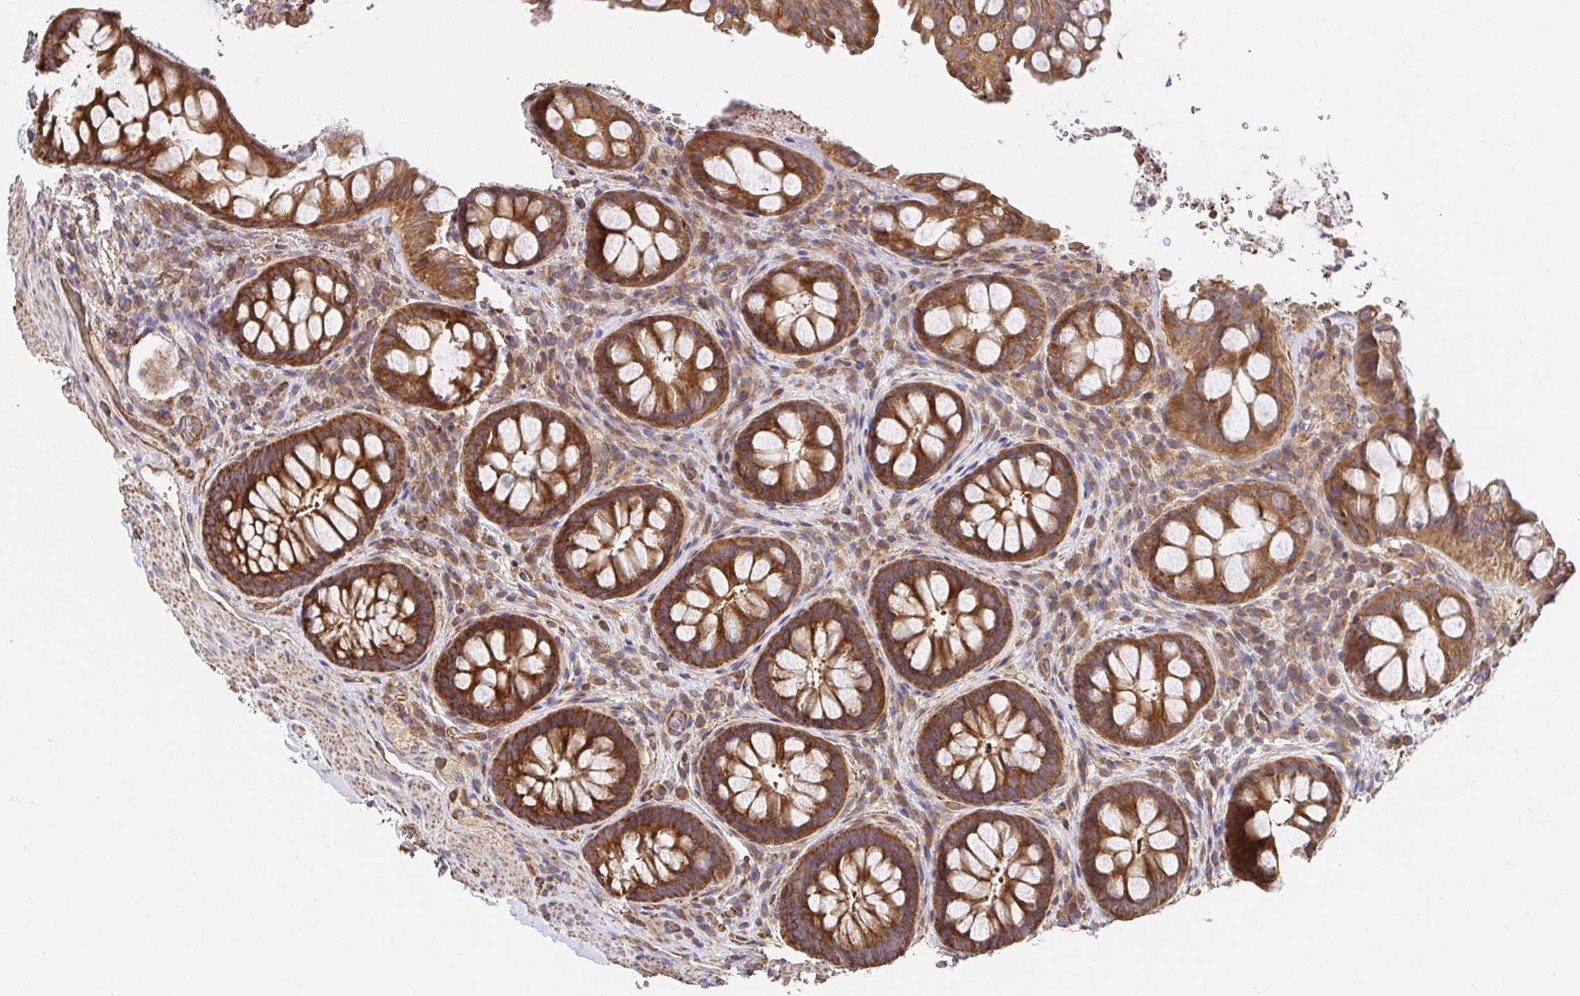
{"staining": {"intensity": "strong", "quantity": ">75%", "location": "cytoplasmic/membranous"}, "tissue": "rectum", "cell_type": "Glandular cells", "image_type": "normal", "snomed": [{"axis": "morphology", "description": "Normal tissue, NOS"}, {"axis": "topography", "description": "Rectum"}], "caption": "High-power microscopy captured an IHC image of benign rectum, revealing strong cytoplasmic/membranous expression in approximately >75% of glandular cells.", "gene": "APBB1", "patient": {"sex": "female", "age": 69}}